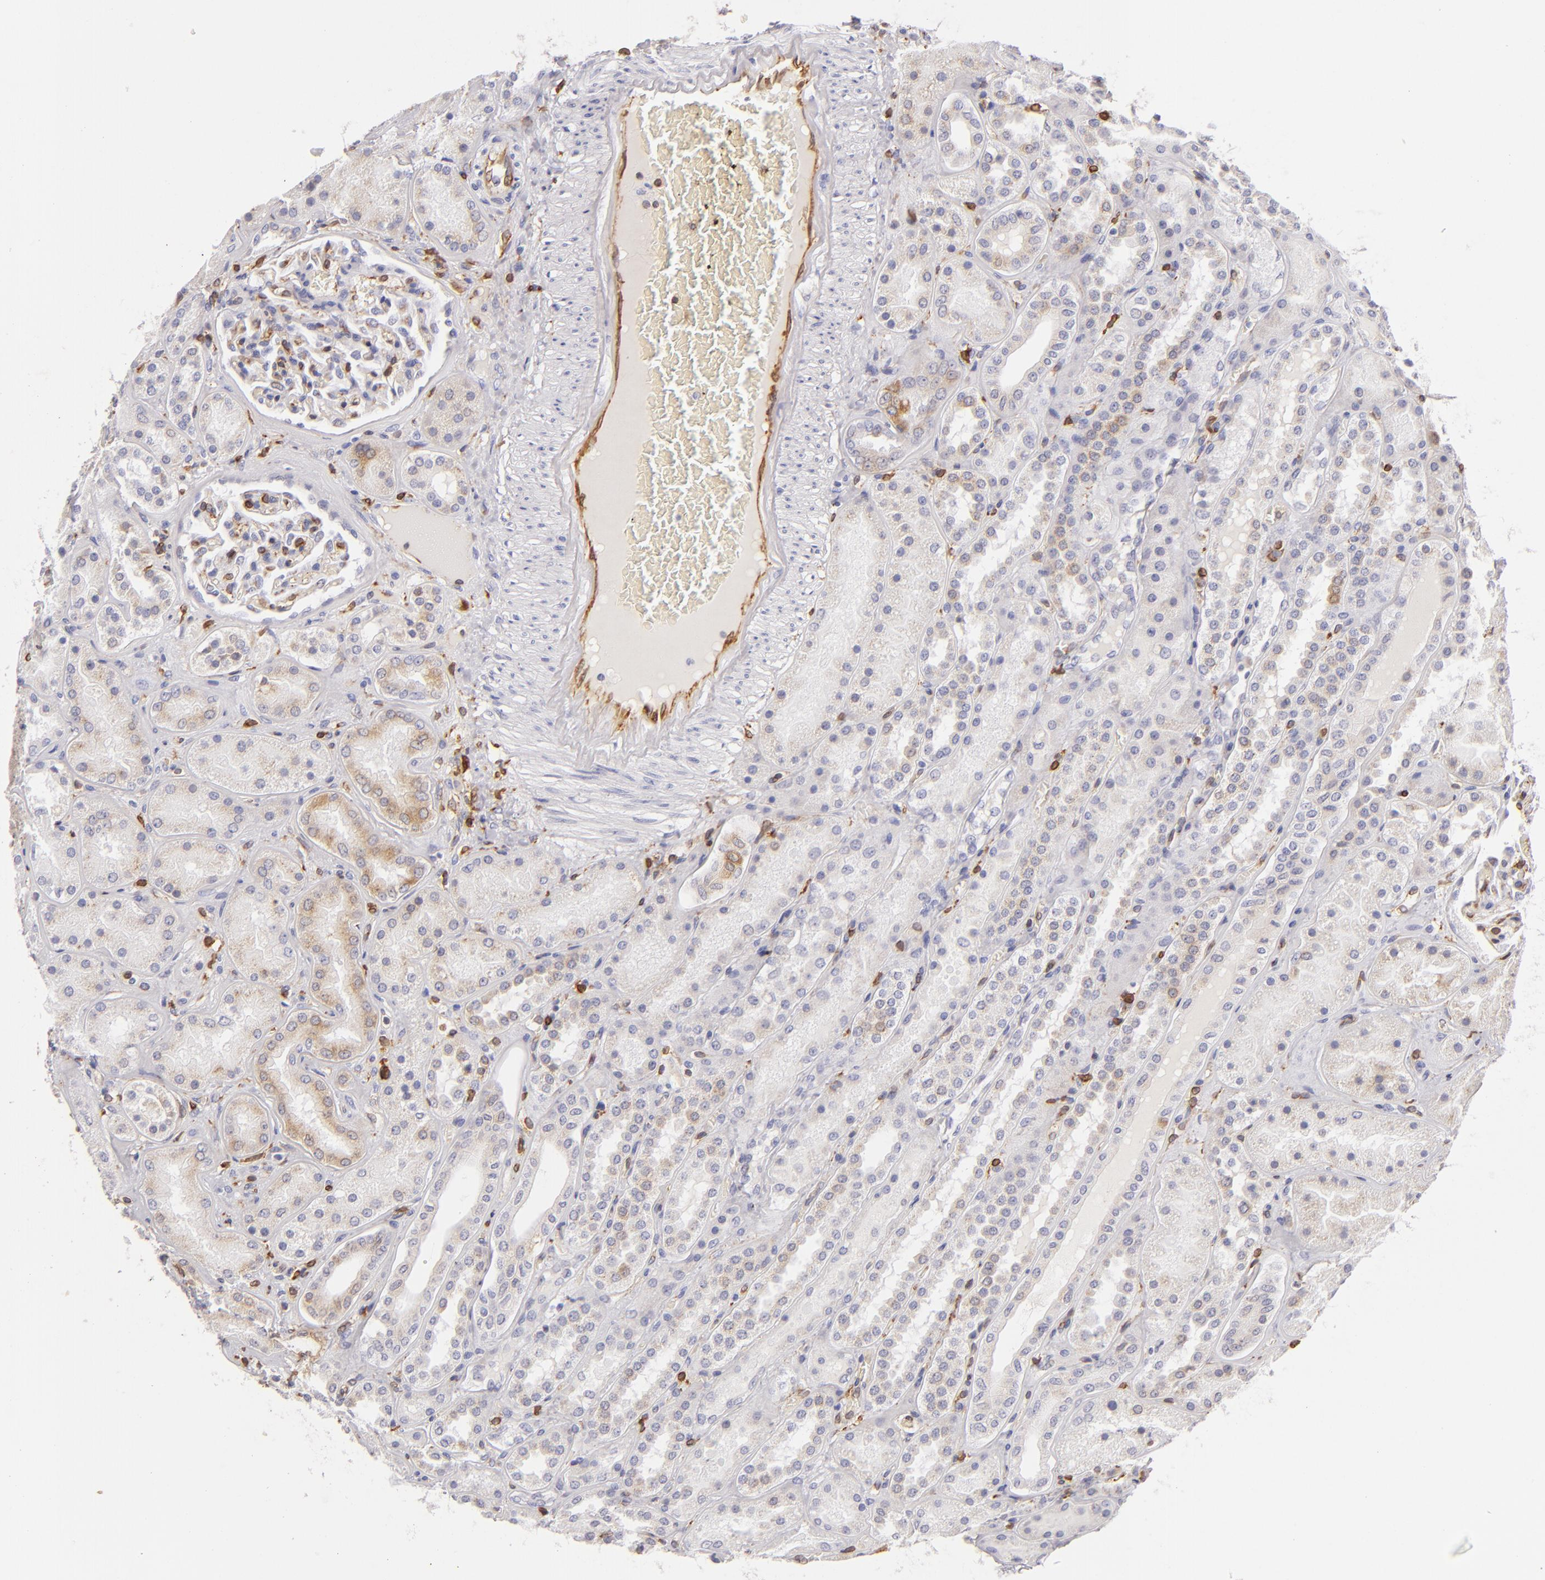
{"staining": {"intensity": "moderate", "quantity": "25%-75%", "location": "cytoplasmic/membranous"}, "tissue": "kidney", "cell_type": "Cells in glomeruli", "image_type": "normal", "snomed": [{"axis": "morphology", "description": "Normal tissue, NOS"}, {"axis": "topography", "description": "Kidney"}], "caption": "Moderate cytoplasmic/membranous positivity for a protein is identified in about 25%-75% of cells in glomeruli of benign kidney using immunohistochemistry.", "gene": "CD74", "patient": {"sex": "male", "age": 28}}